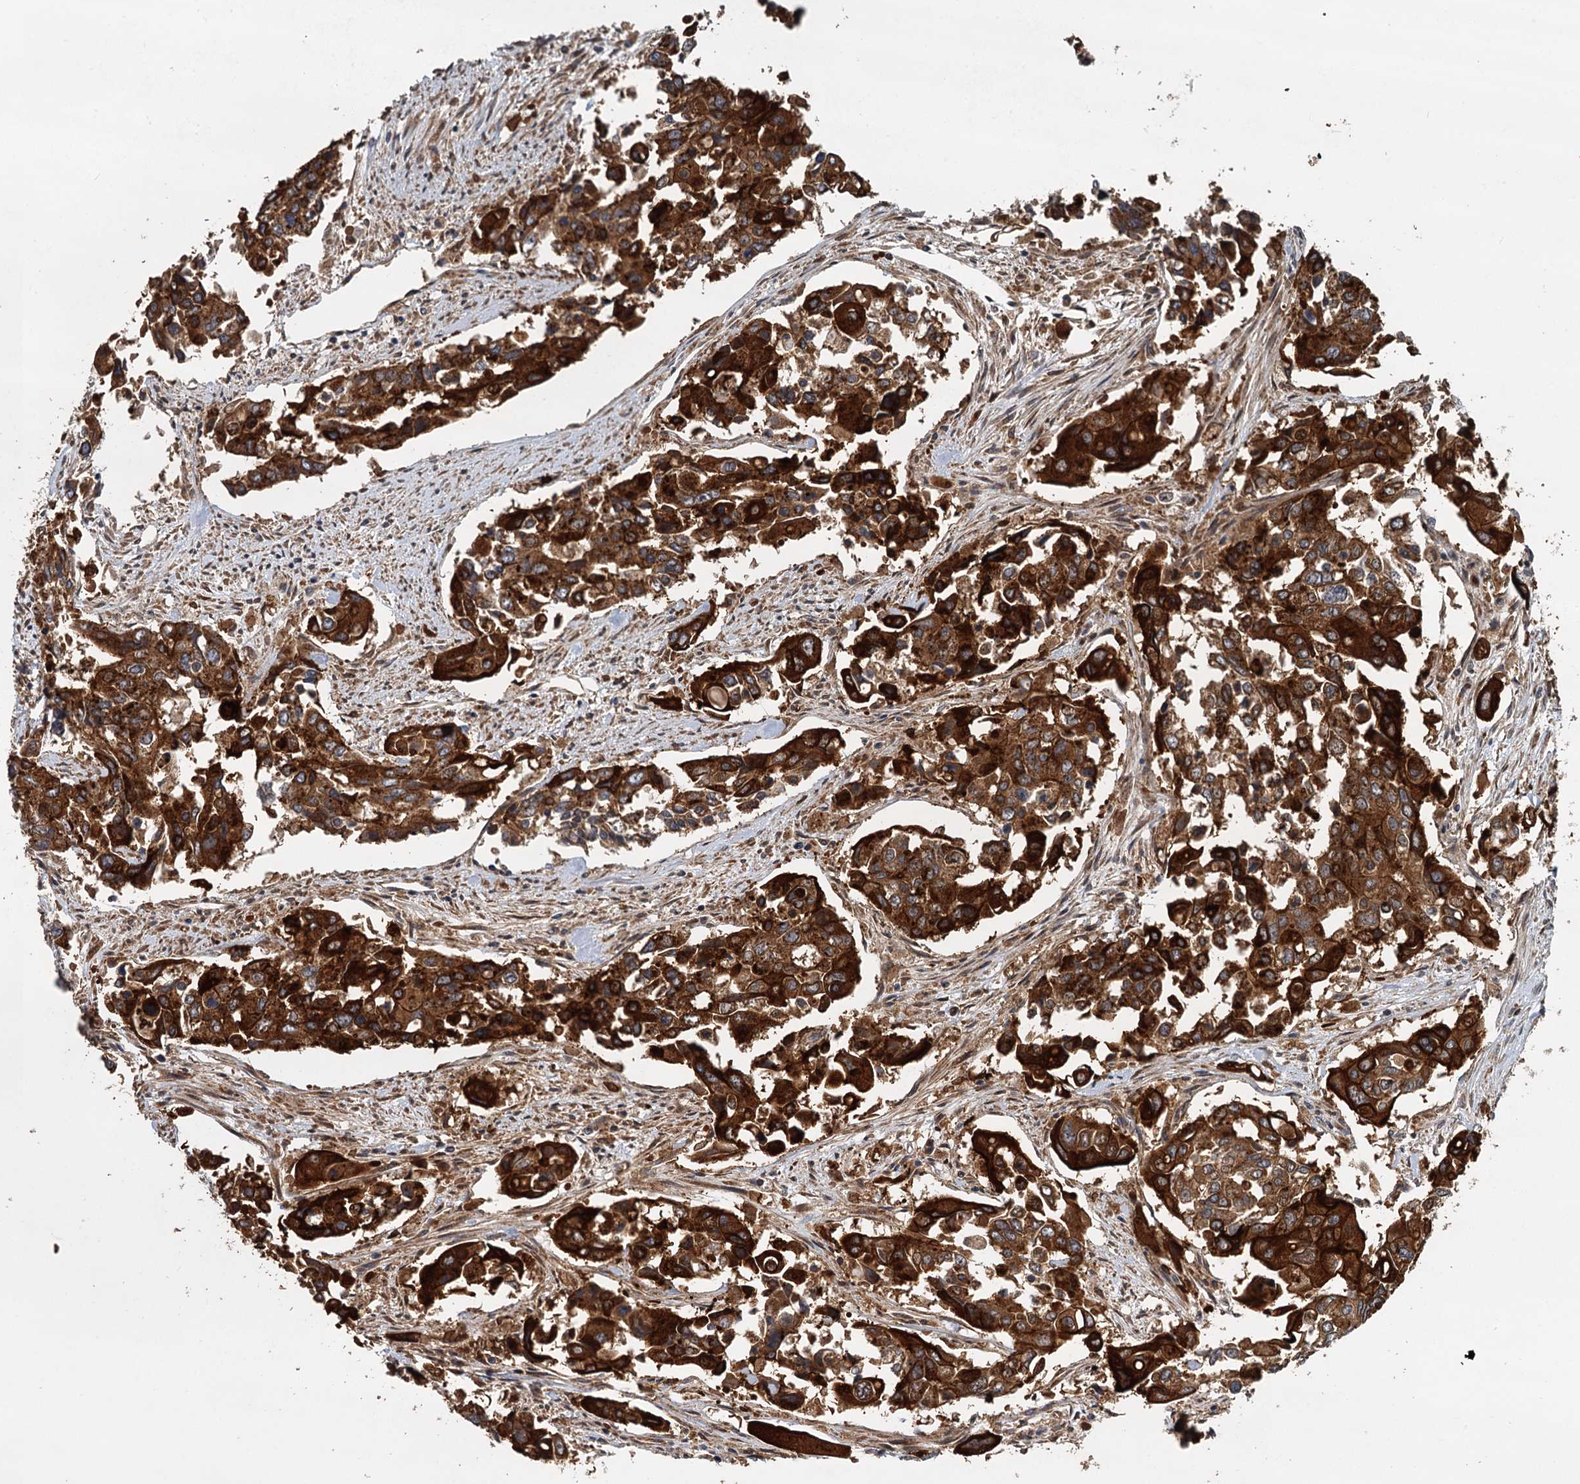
{"staining": {"intensity": "strong", "quantity": ">75%", "location": "cytoplasmic/membranous"}, "tissue": "colorectal cancer", "cell_type": "Tumor cells", "image_type": "cancer", "snomed": [{"axis": "morphology", "description": "Adenocarcinoma, NOS"}, {"axis": "topography", "description": "Colon"}], "caption": "Adenocarcinoma (colorectal) stained for a protein (brown) exhibits strong cytoplasmic/membranous positive staining in about >75% of tumor cells.", "gene": "LRRK2", "patient": {"sex": "male", "age": 77}}